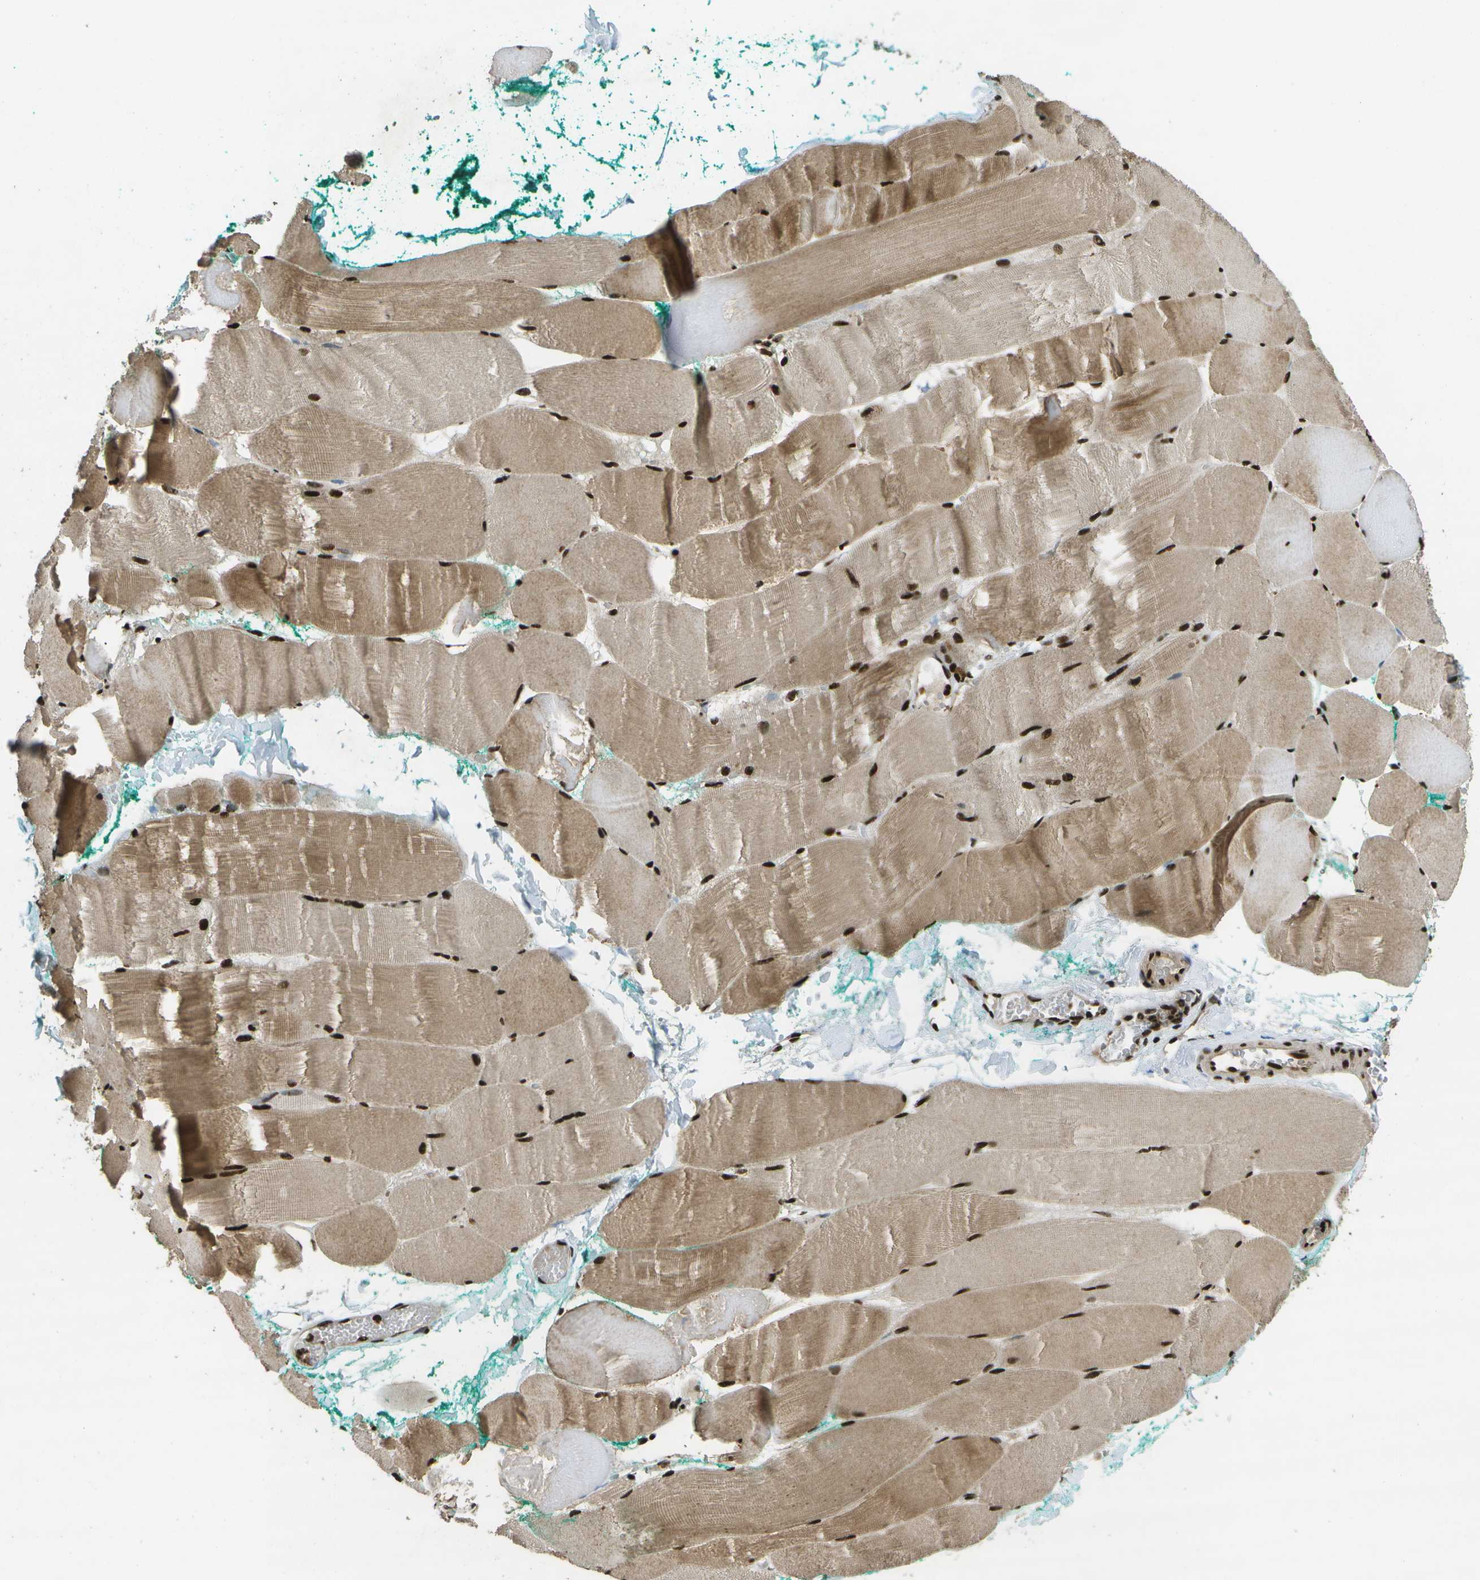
{"staining": {"intensity": "strong", "quantity": ">75%", "location": "cytoplasmic/membranous,nuclear"}, "tissue": "skeletal muscle", "cell_type": "Myocytes", "image_type": "normal", "snomed": [{"axis": "morphology", "description": "Normal tissue, NOS"}, {"axis": "morphology", "description": "Squamous cell carcinoma, NOS"}, {"axis": "topography", "description": "Skeletal muscle"}], "caption": "This is a micrograph of immunohistochemistry staining of benign skeletal muscle, which shows strong expression in the cytoplasmic/membranous,nuclear of myocytes.", "gene": "GANC", "patient": {"sex": "male", "age": 51}}